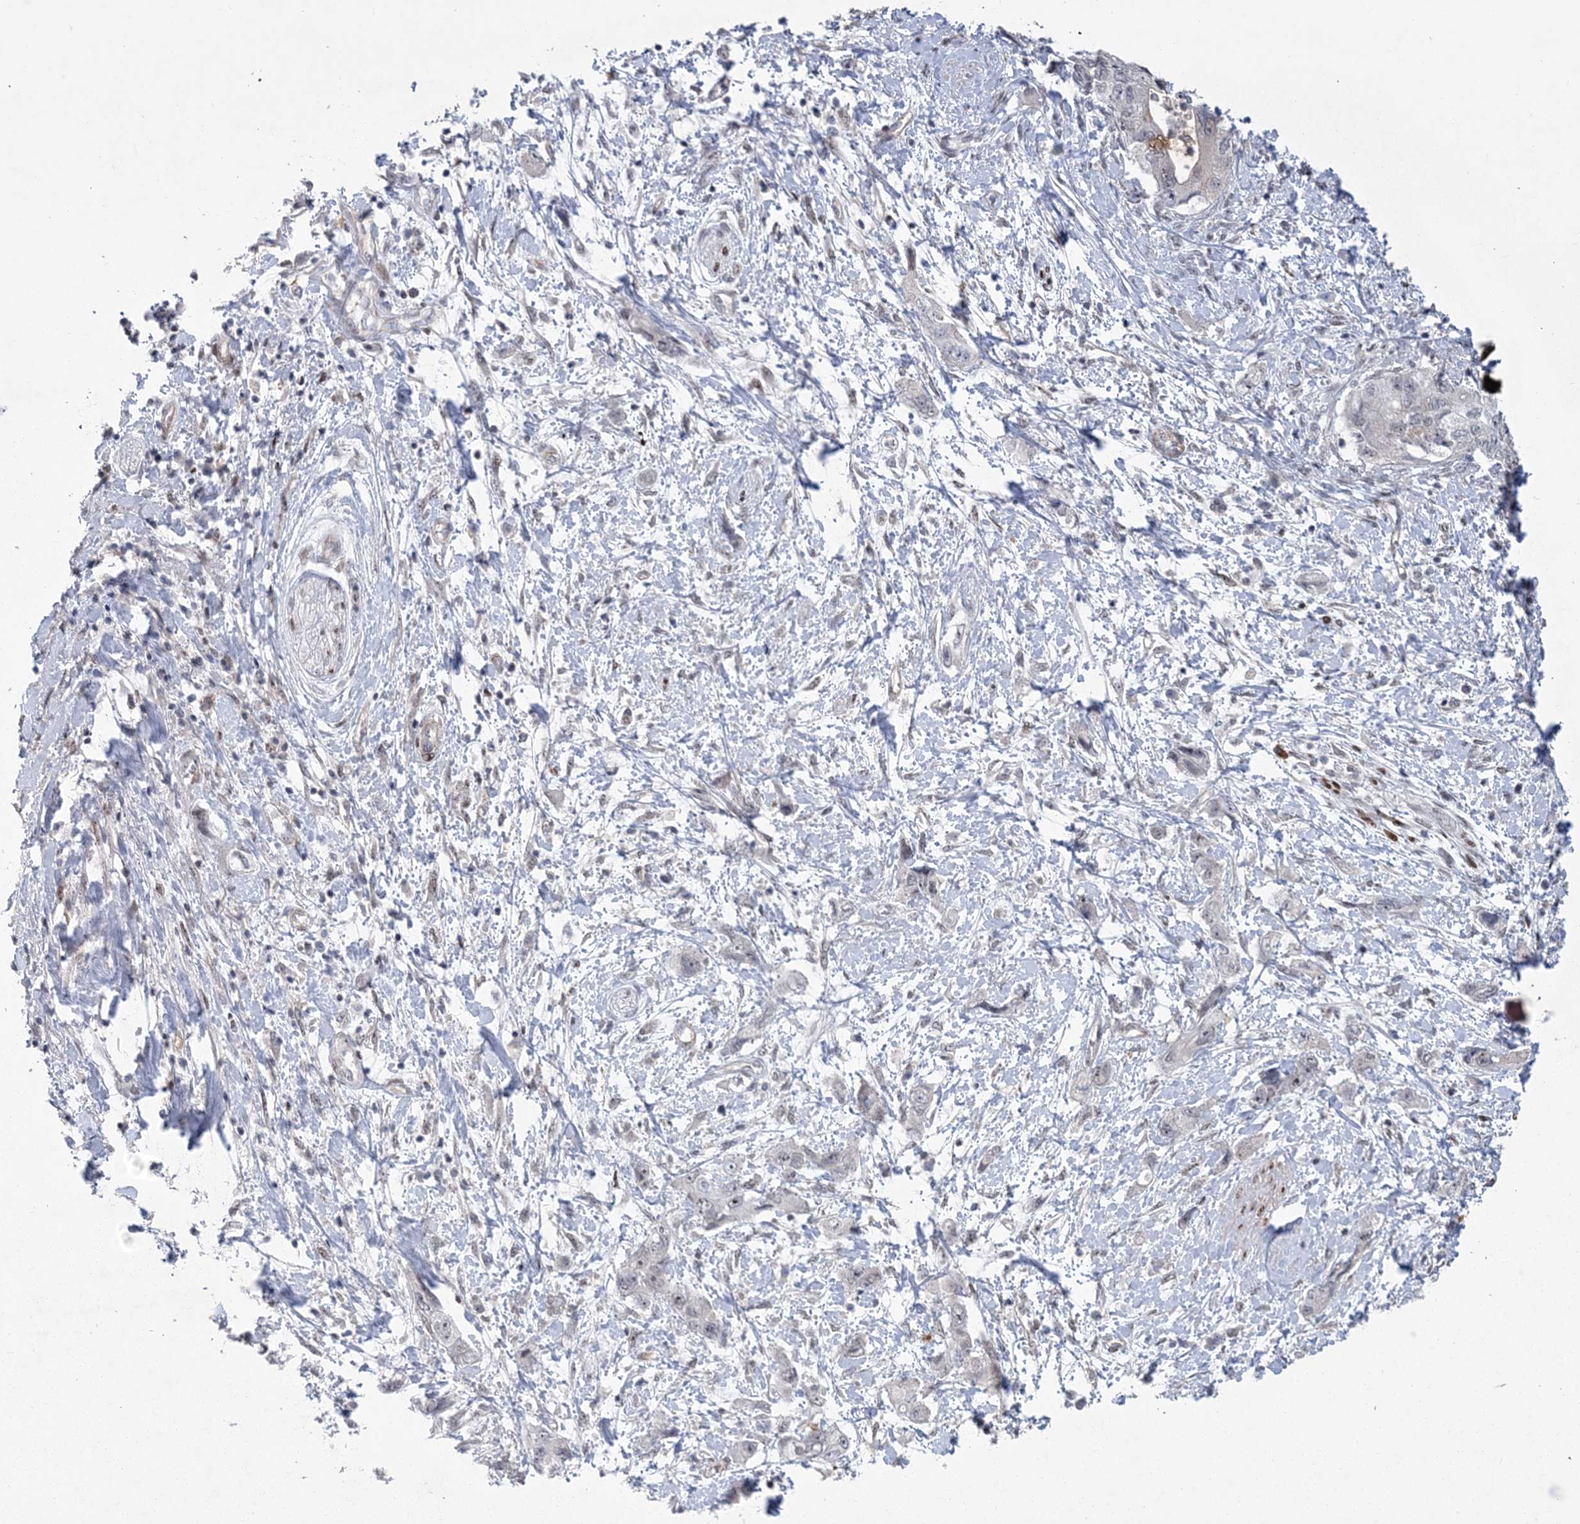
{"staining": {"intensity": "weak", "quantity": "<25%", "location": "nuclear"}, "tissue": "pancreatic cancer", "cell_type": "Tumor cells", "image_type": "cancer", "snomed": [{"axis": "morphology", "description": "Adenocarcinoma, NOS"}, {"axis": "topography", "description": "Pancreas"}], "caption": "There is no significant positivity in tumor cells of pancreatic cancer (adenocarcinoma). (DAB immunohistochemistry (IHC), high magnification).", "gene": "HOMEZ", "patient": {"sex": "female", "age": 73}}